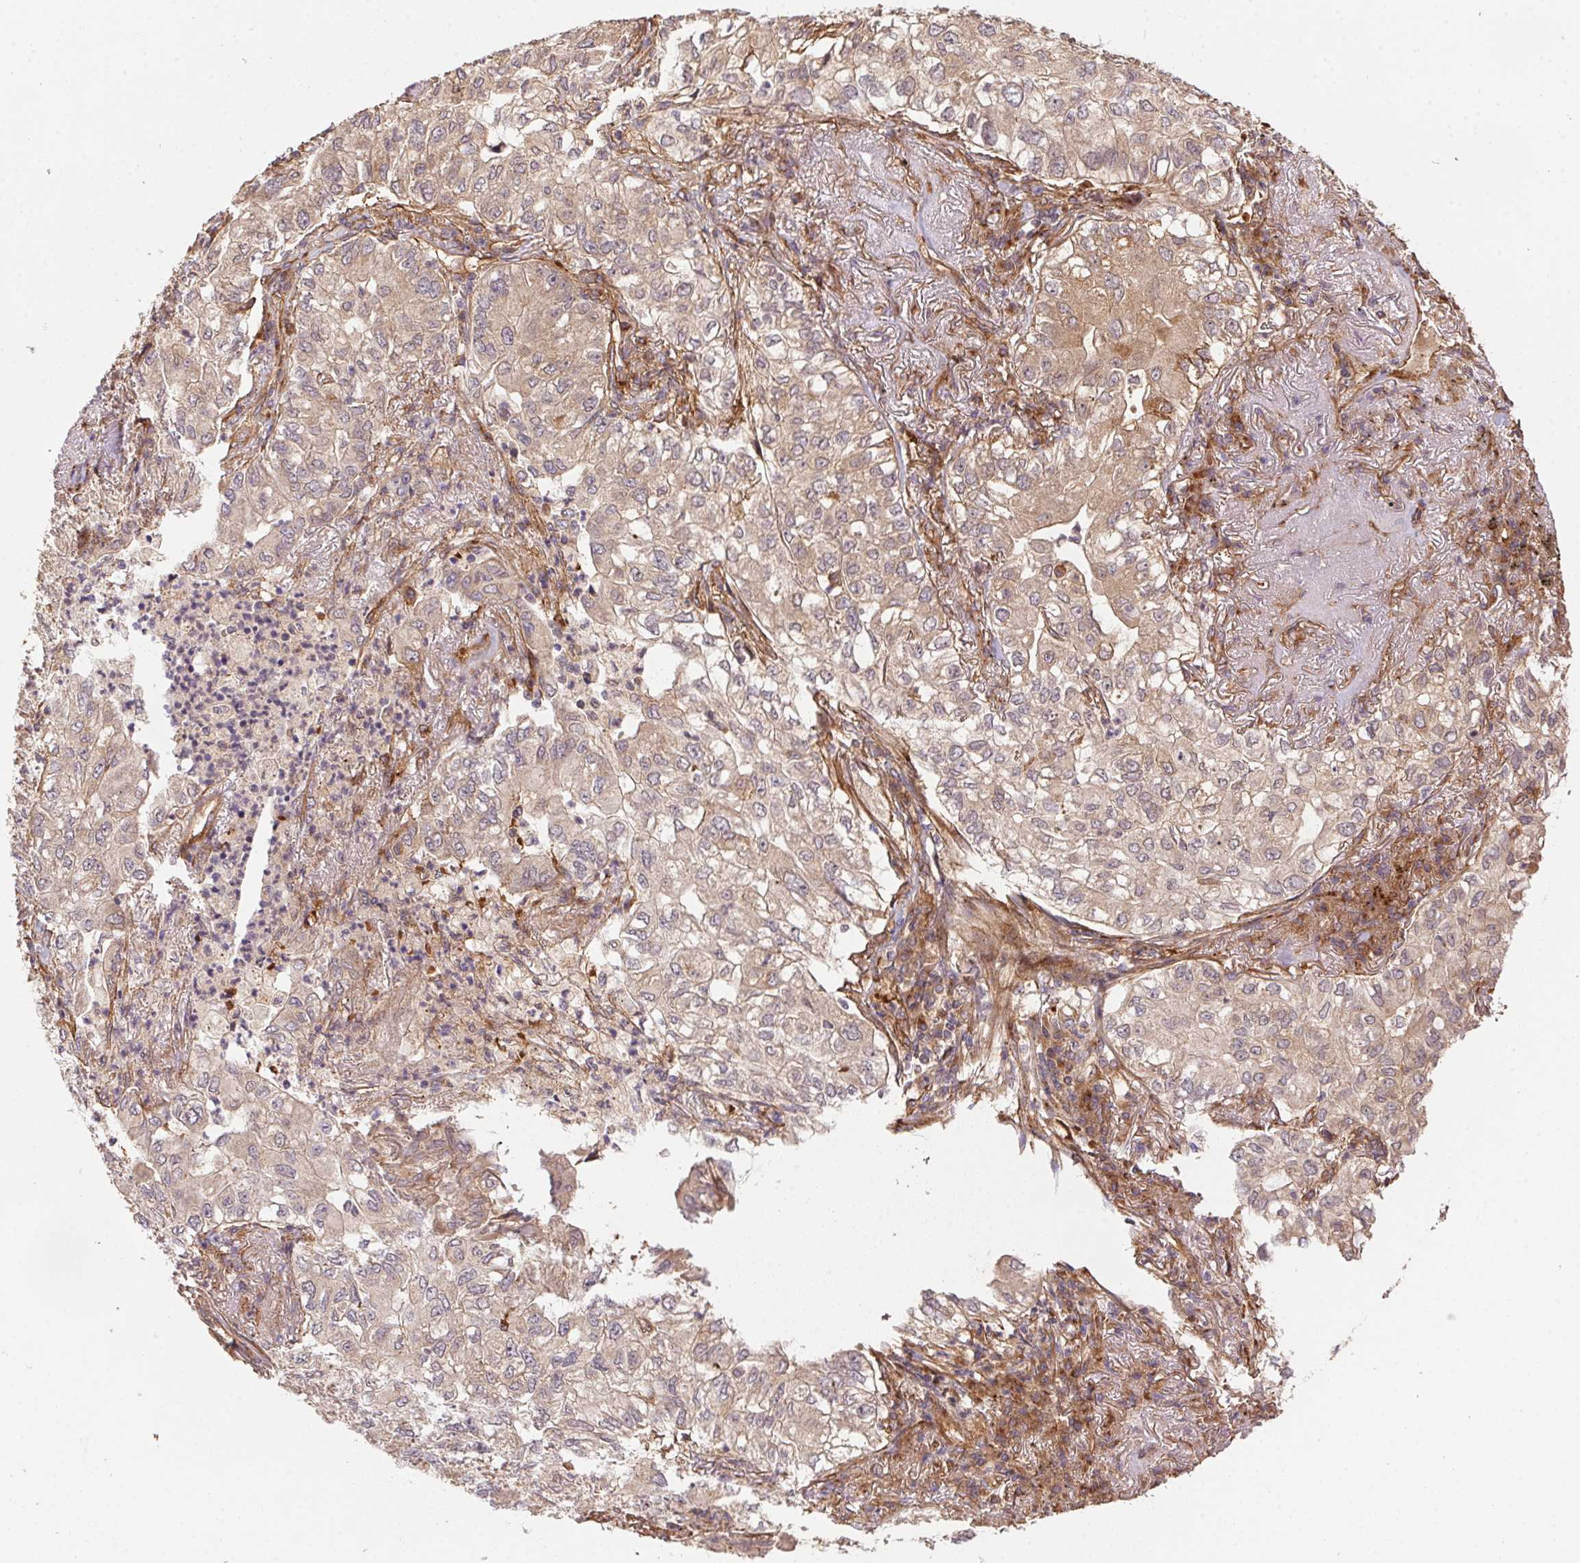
{"staining": {"intensity": "weak", "quantity": "25%-75%", "location": "cytoplasmic/membranous"}, "tissue": "lung cancer", "cell_type": "Tumor cells", "image_type": "cancer", "snomed": [{"axis": "morphology", "description": "Adenocarcinoma, NOS"}, {"axis": "topography", "description": "Lung"}], "caption": "This micrograph exhibits lung cancer stained with IHC to label a protein in brown. The cytoplasmic/membranous of tumor cells show weak positivity for the protein. Nuclei are counter-stained blue.", "gene": "USE1", "patient": {"sex": "female", "age": 73}}